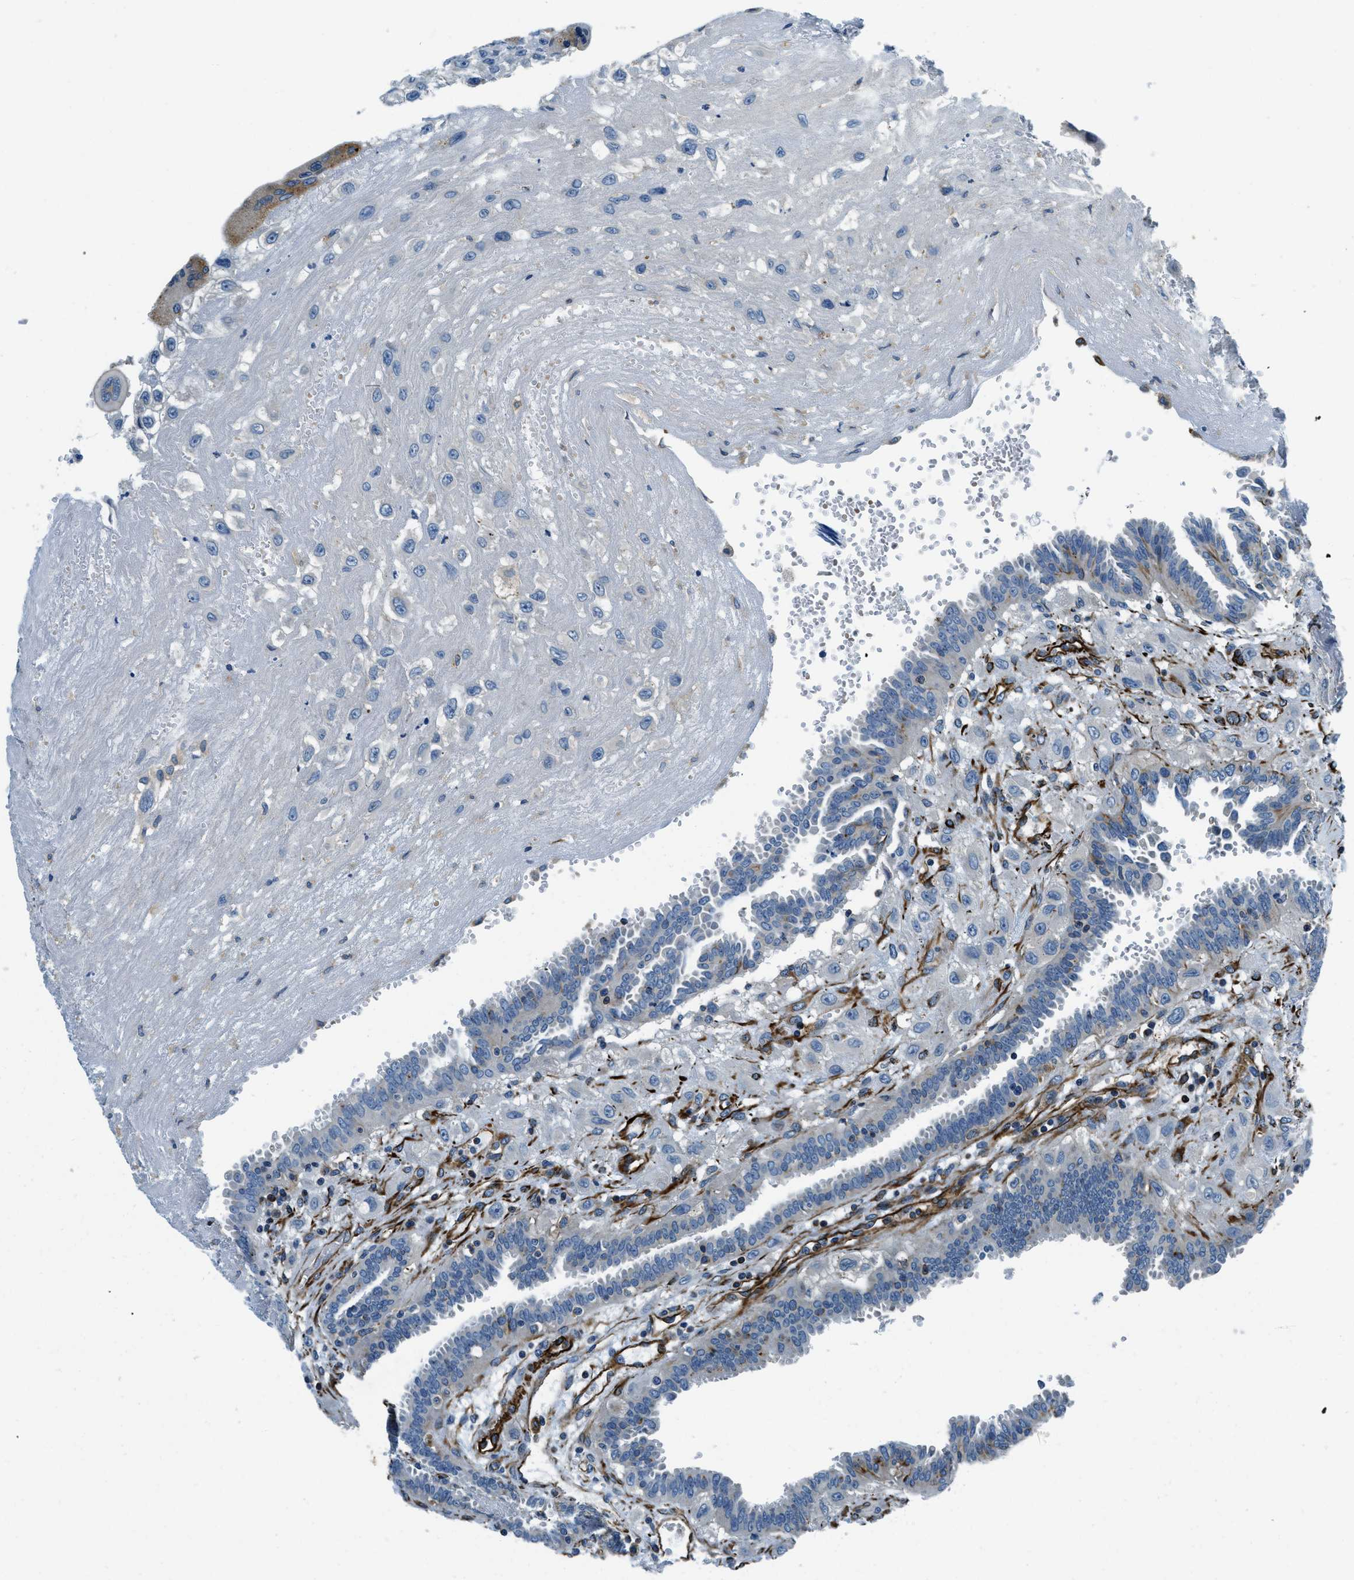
{"staining": {"intensity": "negative", "quantity": "none", "location": "none"}, "tissue": "fallopian tube", "cell_type": "Glandular cells", "image_type": "normal", "snomed": [{"axis": "morphology", "description": "Normal tissue, NOS"}, {"axis": "topography", "description": "Fallopian tube"}, {"axis": "topography", "description": "Placenta"}], "caption": "Glandular cells are negative for brown protein staining in normal fallopian tube. Brightfield microscopy of IHC stained with DAB (brown) and hematoxylin (blue), captured at high magnification.", "gene": "GNS", "patient": {"sex": "female", "age": 32}}